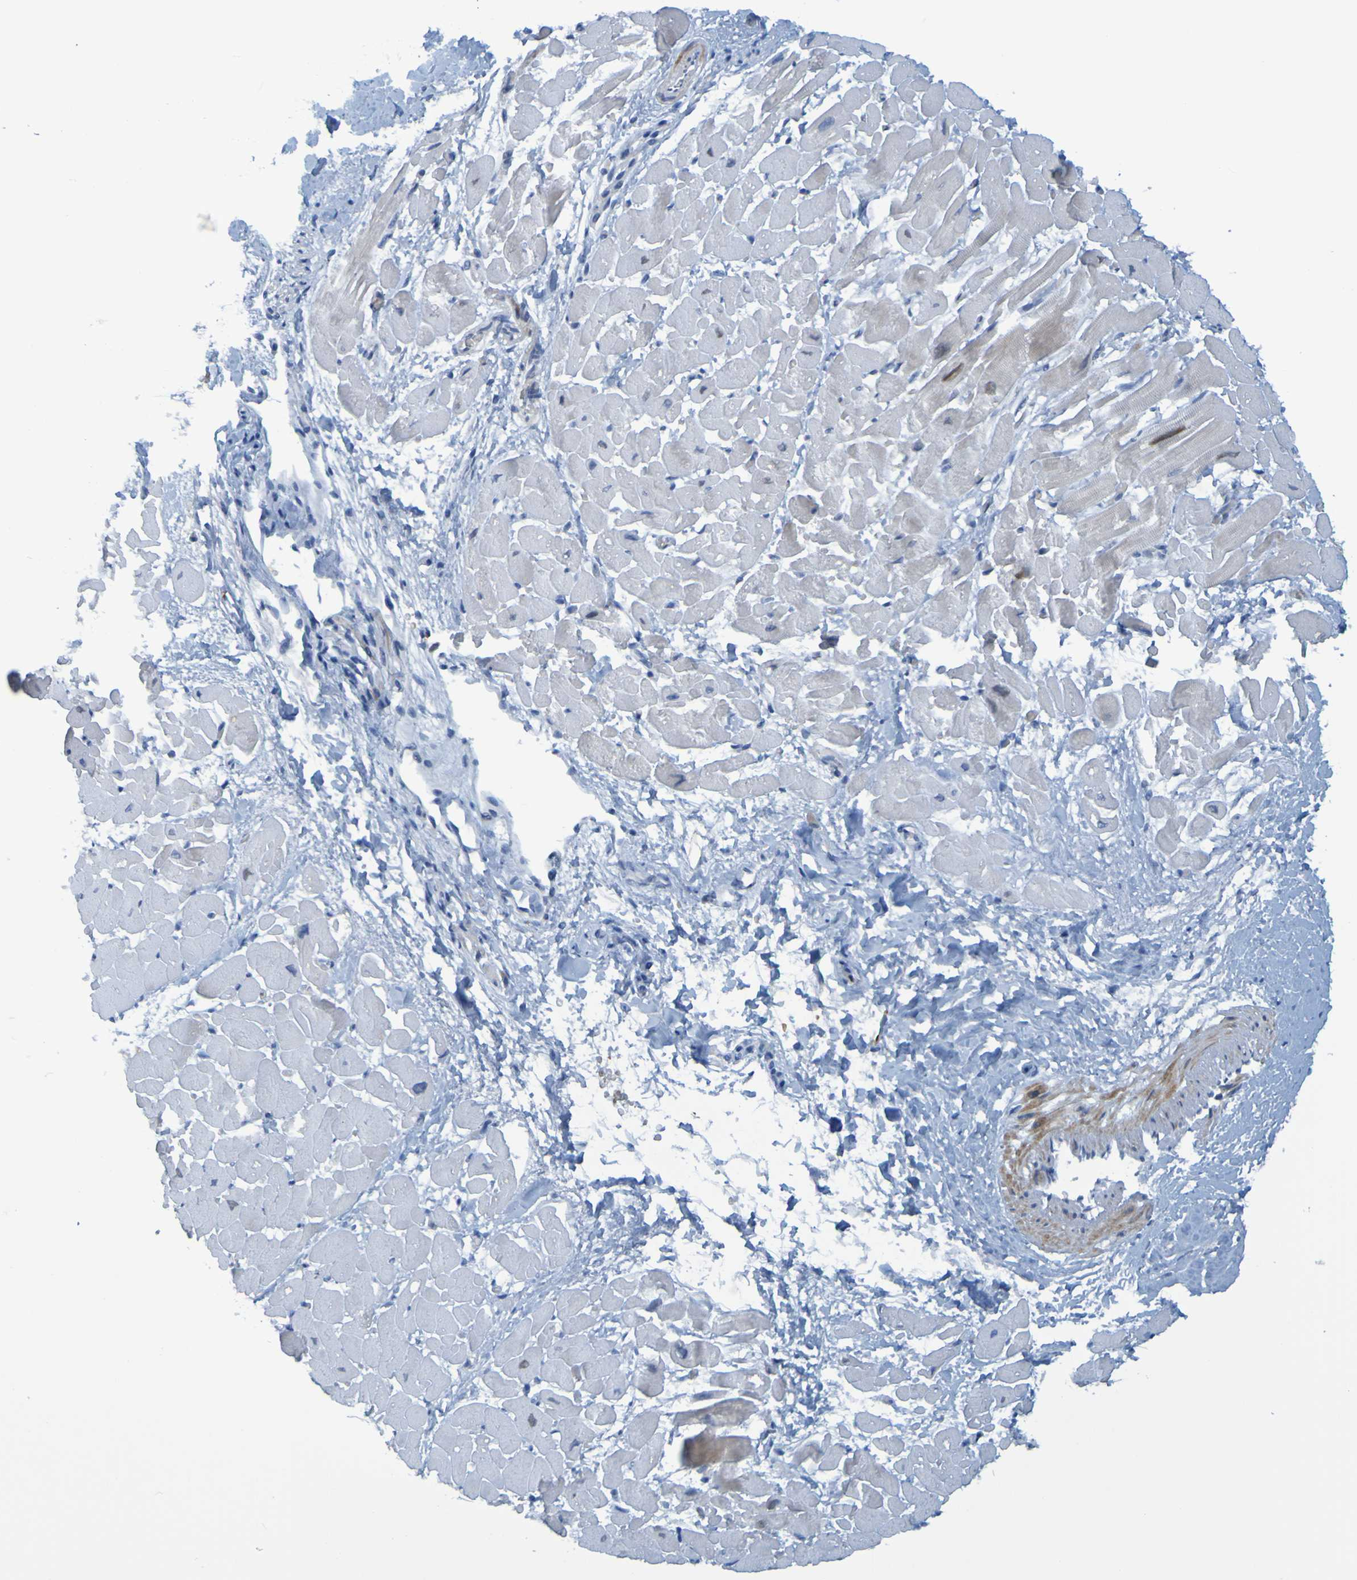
{"staining": {"intensity": "weak", "quantity": "<25%", "location": "cytoplasmic/membranous"}, "tissue": "heart muscle", "cell_type": "Cardiomyocytes", "image_type": "normal", "snomed": [{"axis": "morphology", "description": "Normal tissue, NOS"}, {"axis": "topography", "description": "Heart"}], "caption": "The micrograph demonstrates no staining of cardiomyocytes in benign heart muscle. (IHC, brightfield microscopy, high magnification).", "gene": "USP36", "patient": {"sex": "male", "age": 45}}